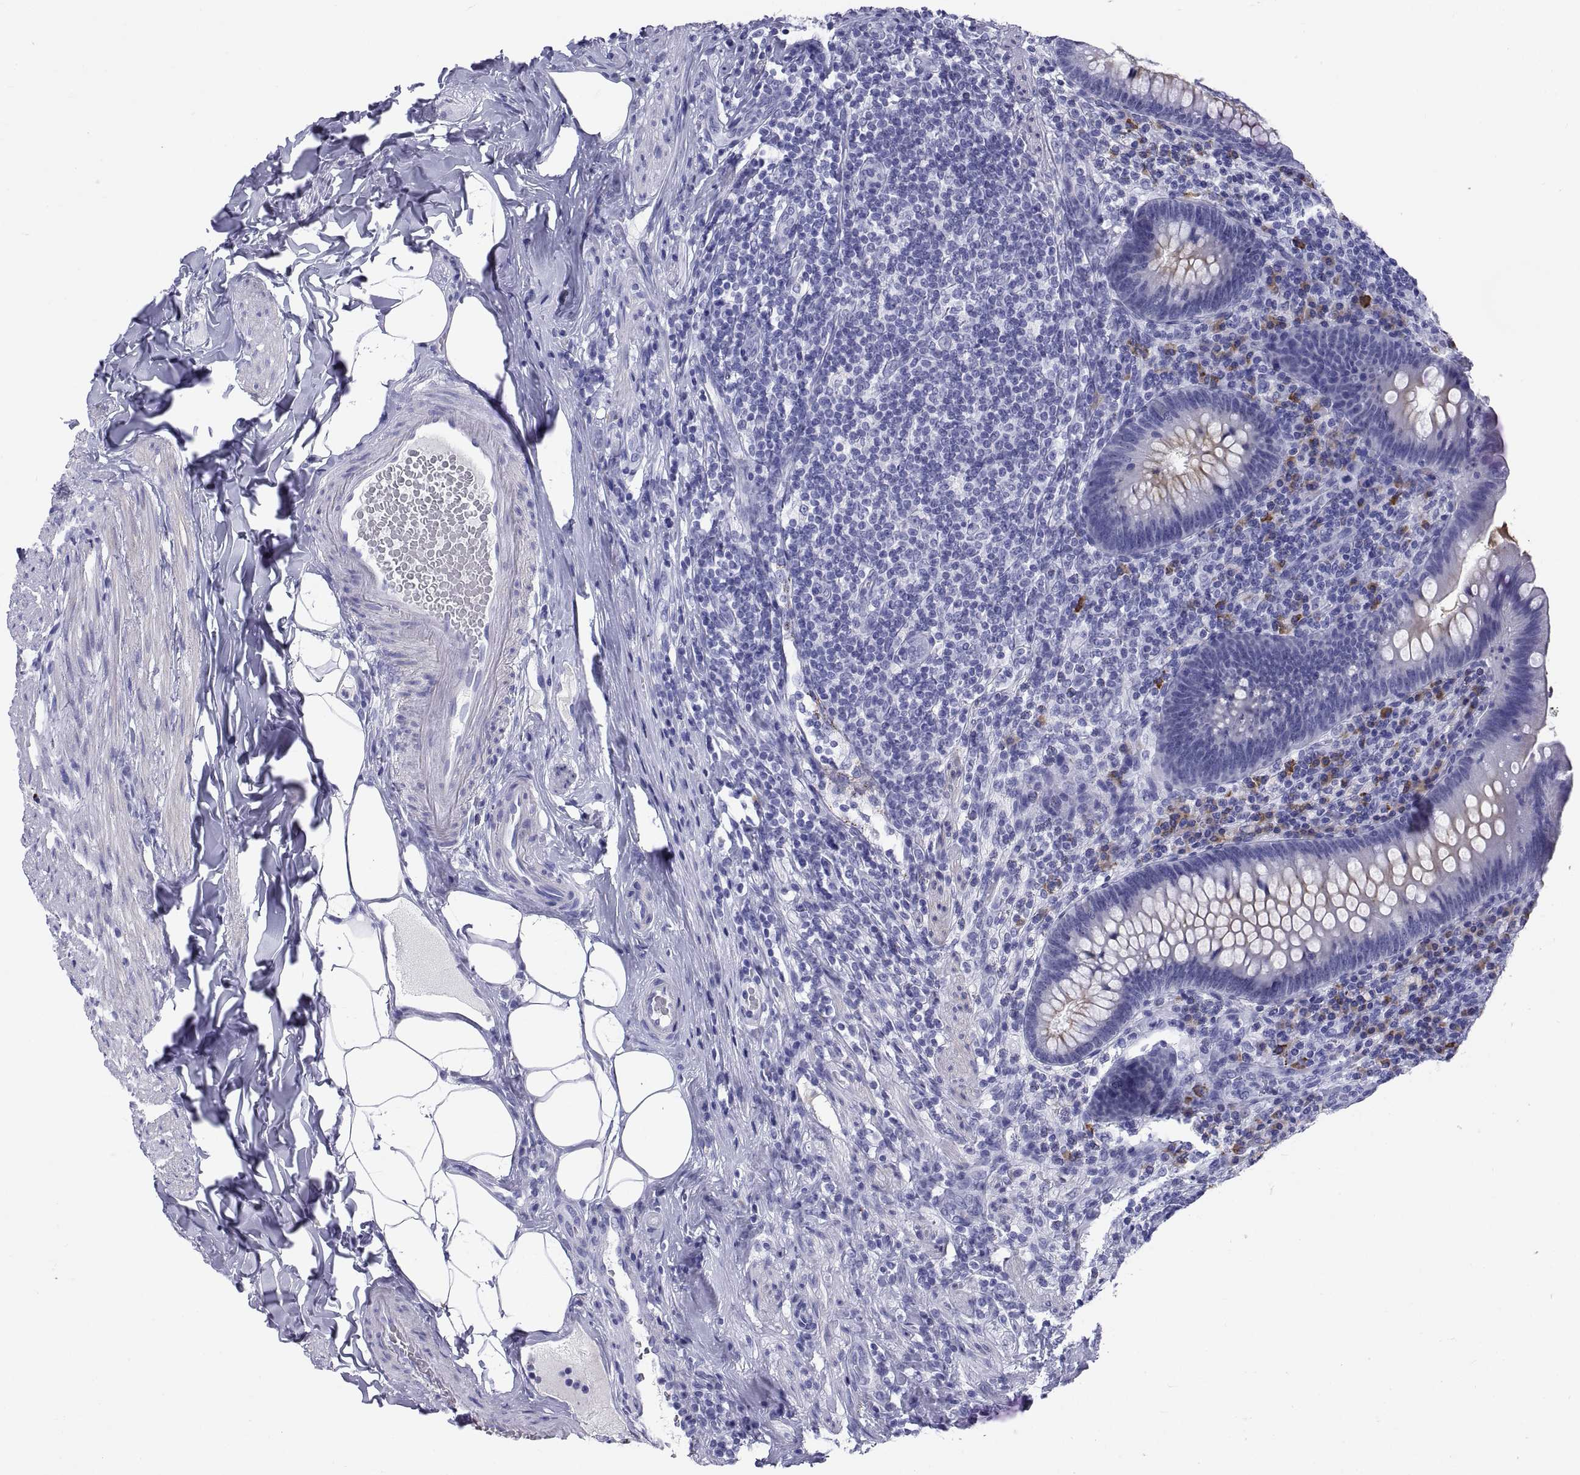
{"staining": {"intensity": "negative", "quantity": "none", "location": "none"}, "tissue": "appendix", "cell_type": "Glandular cells", "image_type": "normal", "snomed": [{"axis": "morphology", "description": "Normal tissue, NOS"}, {"axis": "topography", "description": "Appendix"}], "caption": "Immunohistochemical staining of unremarkable appendix exhibits no significant staining in glandular cells. (Brightfield microscopy of DAB immunohistochemistry at high magnification).", "gene": "CT47A10", "patient": {"sex": "male", "age": 47}}